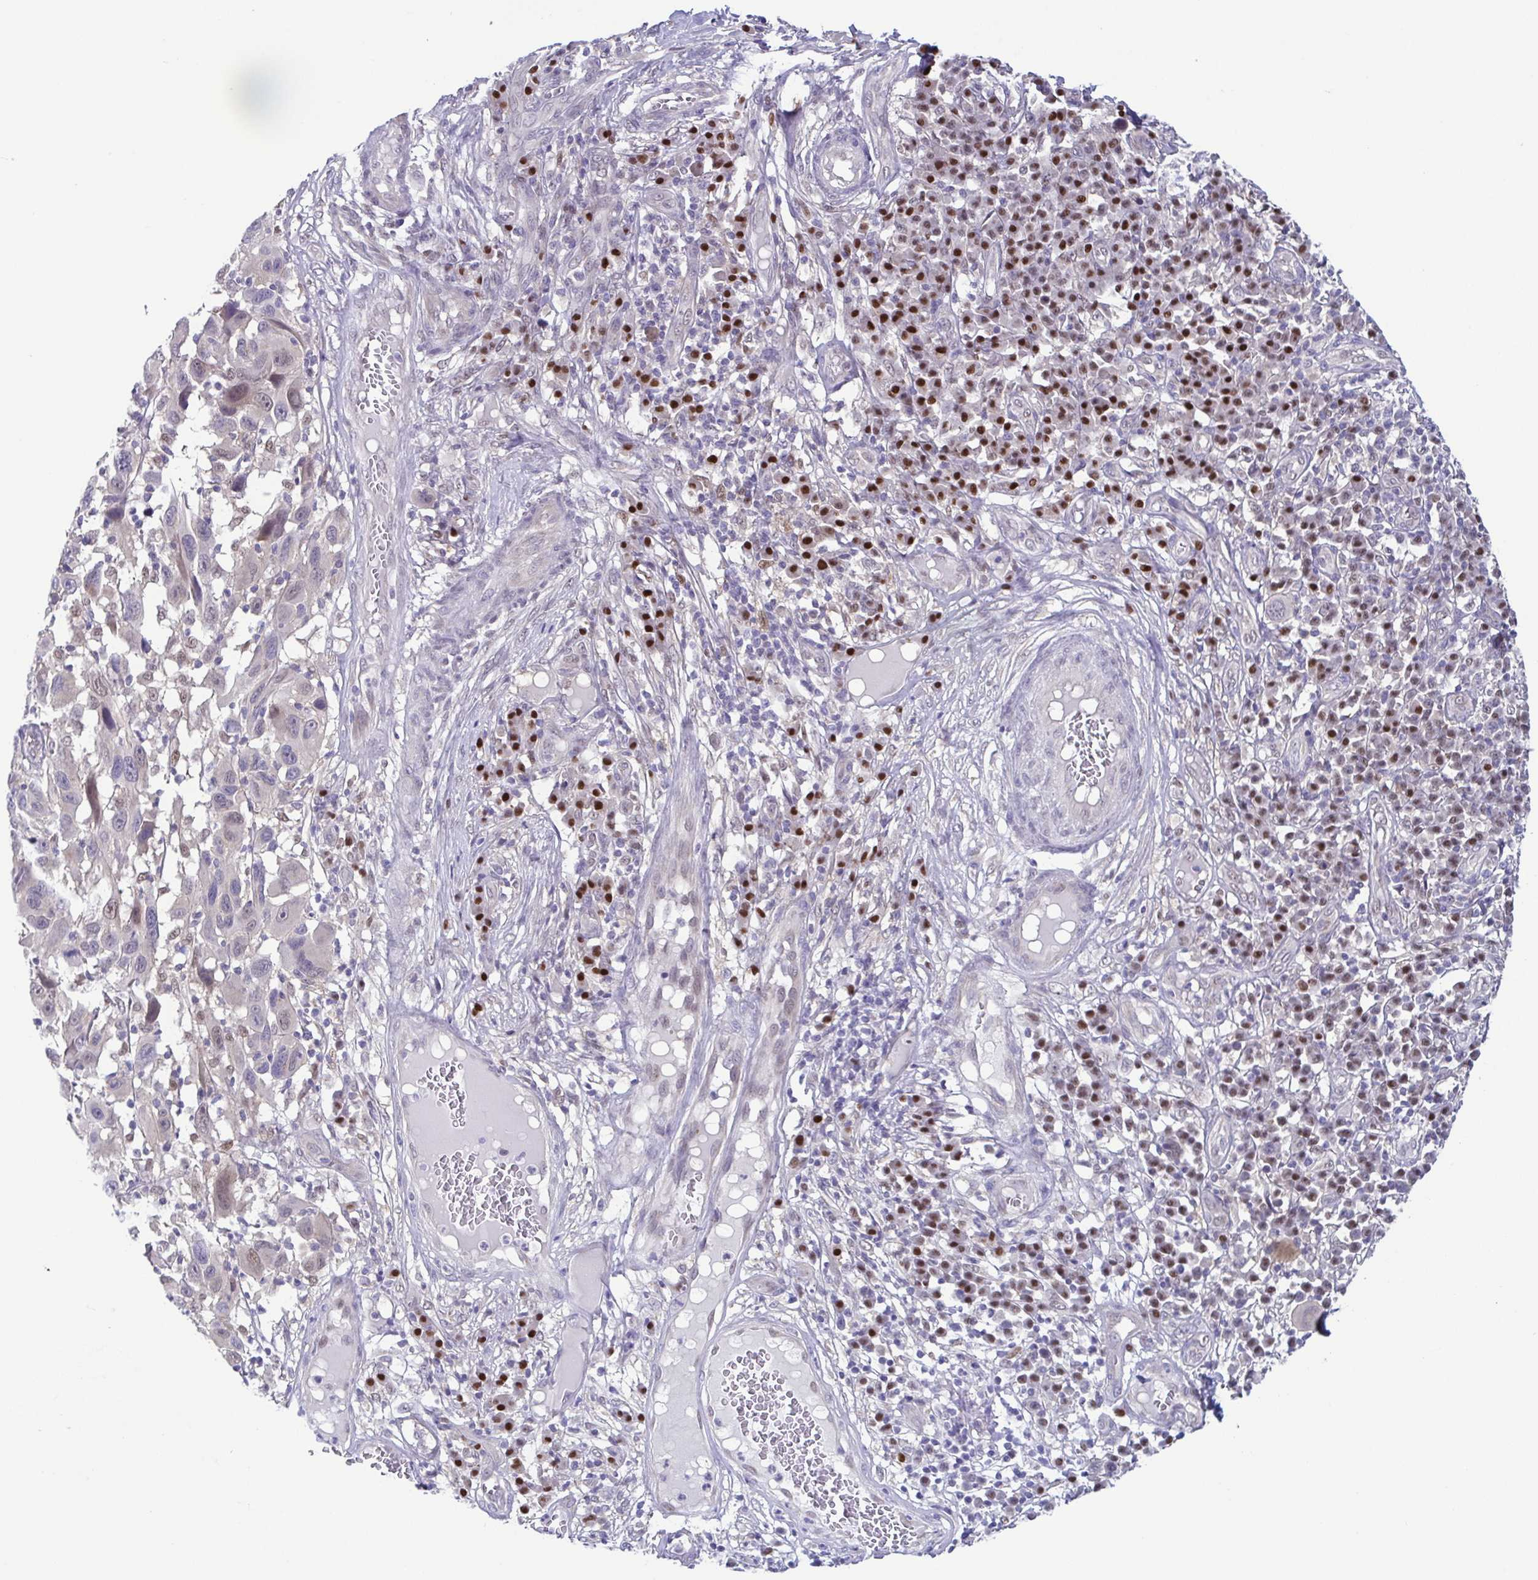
{"staining": {"intensity": "negative", "quantity": "none", "location": "none"}, "tissue": "melanoma", "cell_type": "Tumor cells", "image_type": "cancer", "snomed": [{"axis": "morphology", "description": "Malignant melanoma, NOS"}, {"axis": "topography", "description": "Skin"}], "caption": "A micrograph of melanoma stained for a protein displays no brown staining in tumor cells. (DAB immunohistochemistry with hematoxylin counter stain).", "gene": "UBE2Q1", "patient": {"sex": "male", "age": 53}}